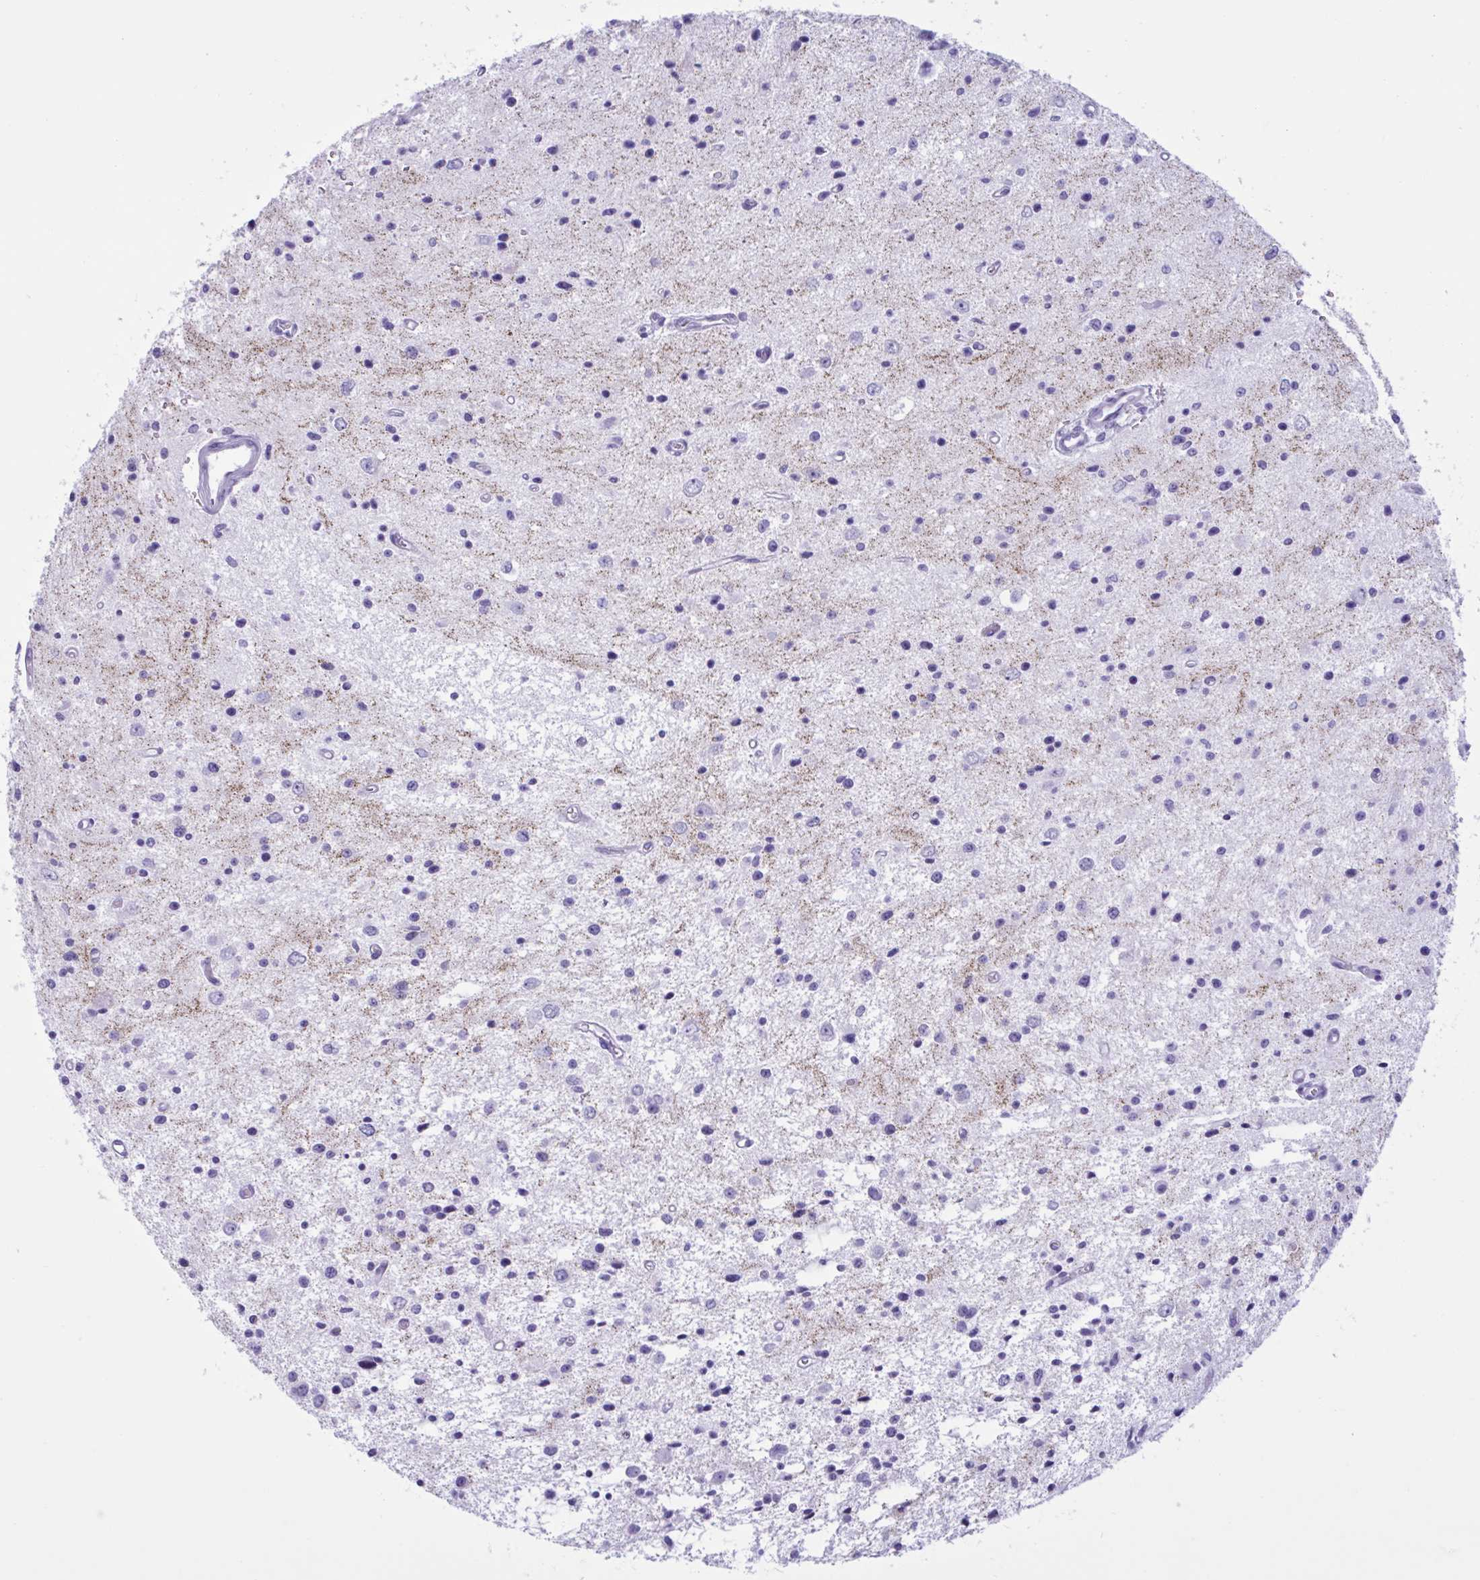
{"staining": {"intensity": "negative", "quantity": "none", "location": "none"}, "tissue": "glioma", "cell_type": "Tumor cells", "image_type": "cancer", "snomed": [{"axis": "morphology", "description": "Glioma, malignant, Low grade"}, {"axis": "topography", "description": "Brain"}], "caption": "This image is of glioma stained with IHC to label a protein in brown with the nuclei are counter-stained blue. There is no expression in tumor cells.", "gene": "MRGPRG", "patient": {"sex": "male", "age": 43}}